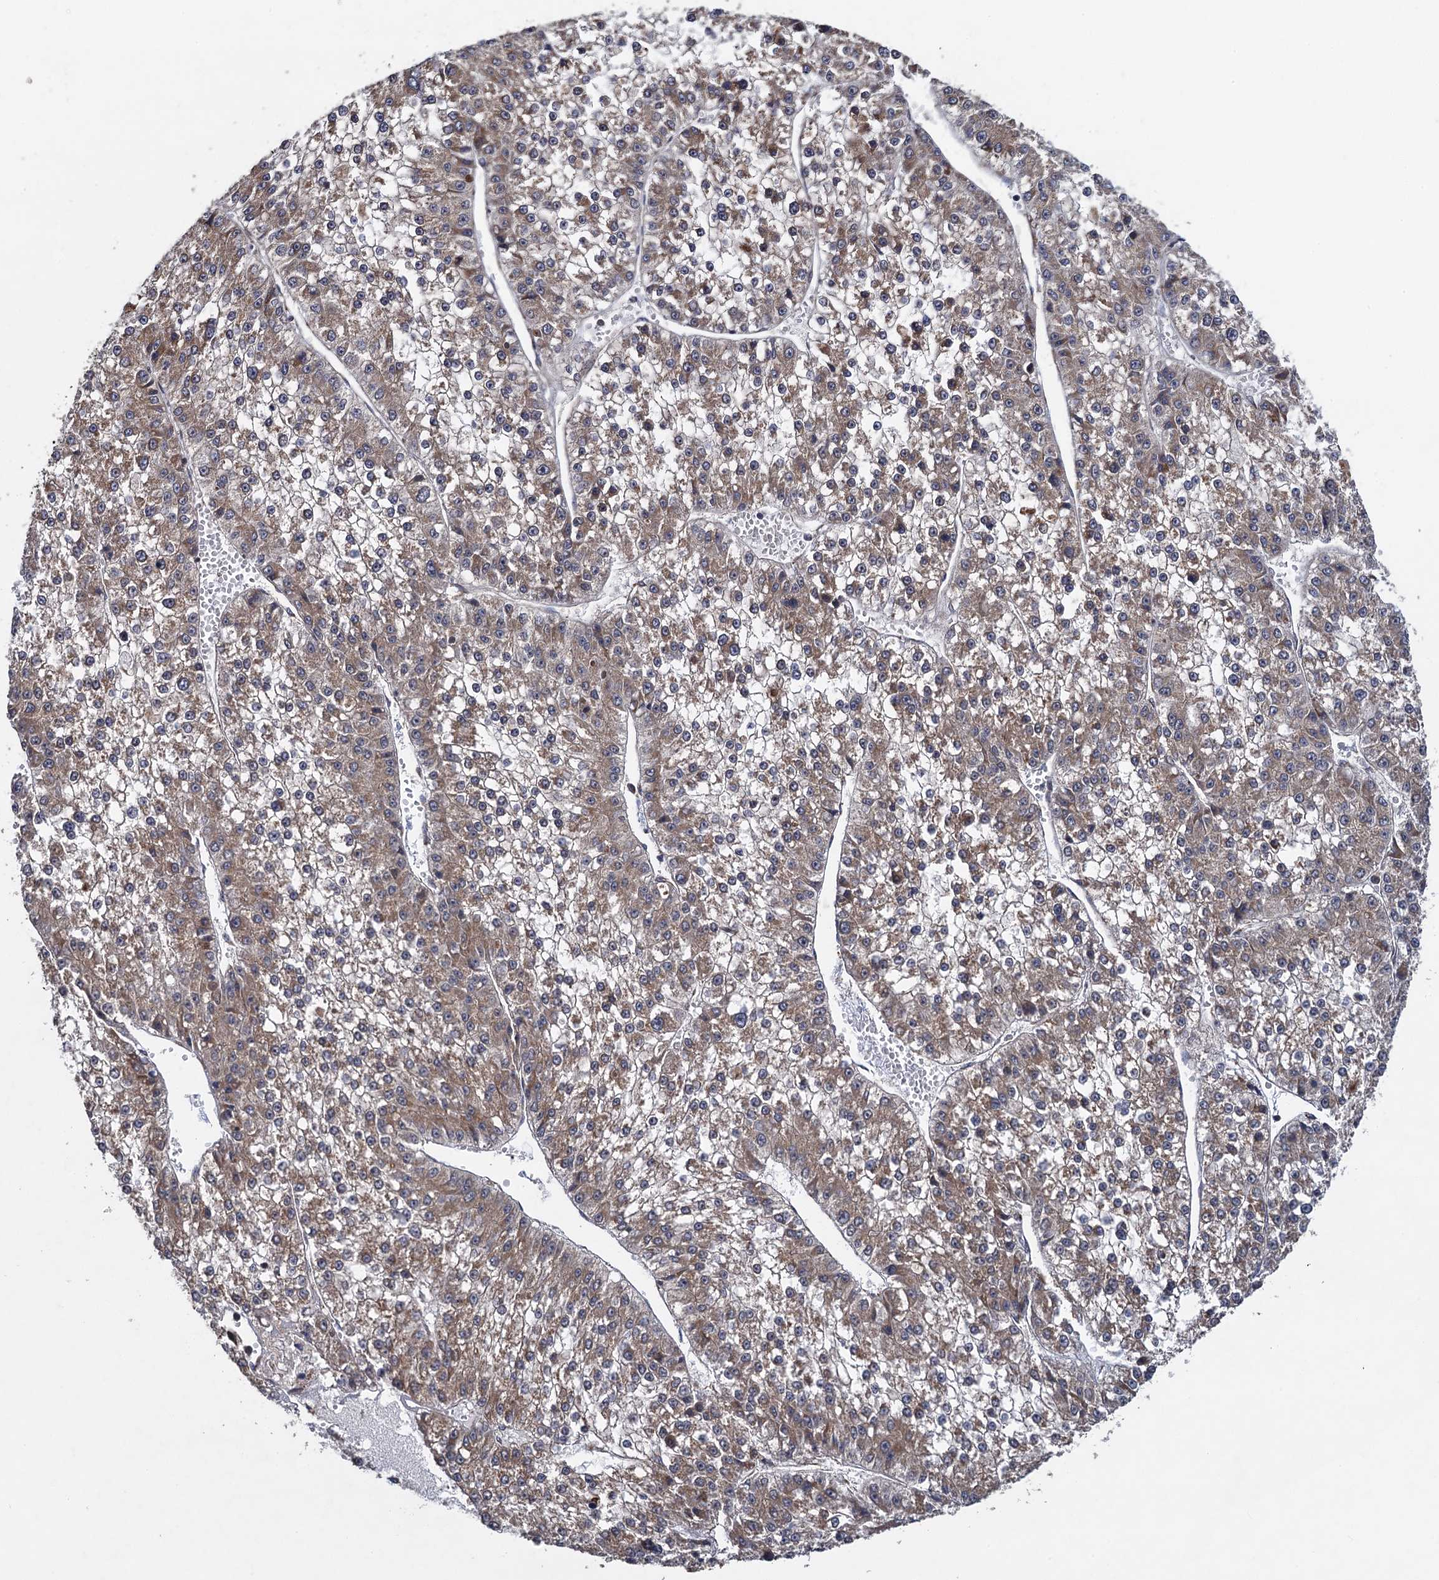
{"staining": {"intensity": "weak", "quantity": "25%-75%", "location": "cytoplasmic/membranous"}, "tissue": "liver cancer", "cell_type": "Tumor cells", "image_type": "cancer", "snomed": [{"axis": "morphology", "description": "Carcinoma, Hepatocellular, NOS"}, {"axis": "topography", "description": "Liver"}], "caption": "Tumor cells show weak cytoplasmic/membranous positivity in about 25%-75% of cells in liver cancer (hepatocellular carcinoma).", "gene": "HAUS1", "patient": {"sex": "female", "age": 73}}